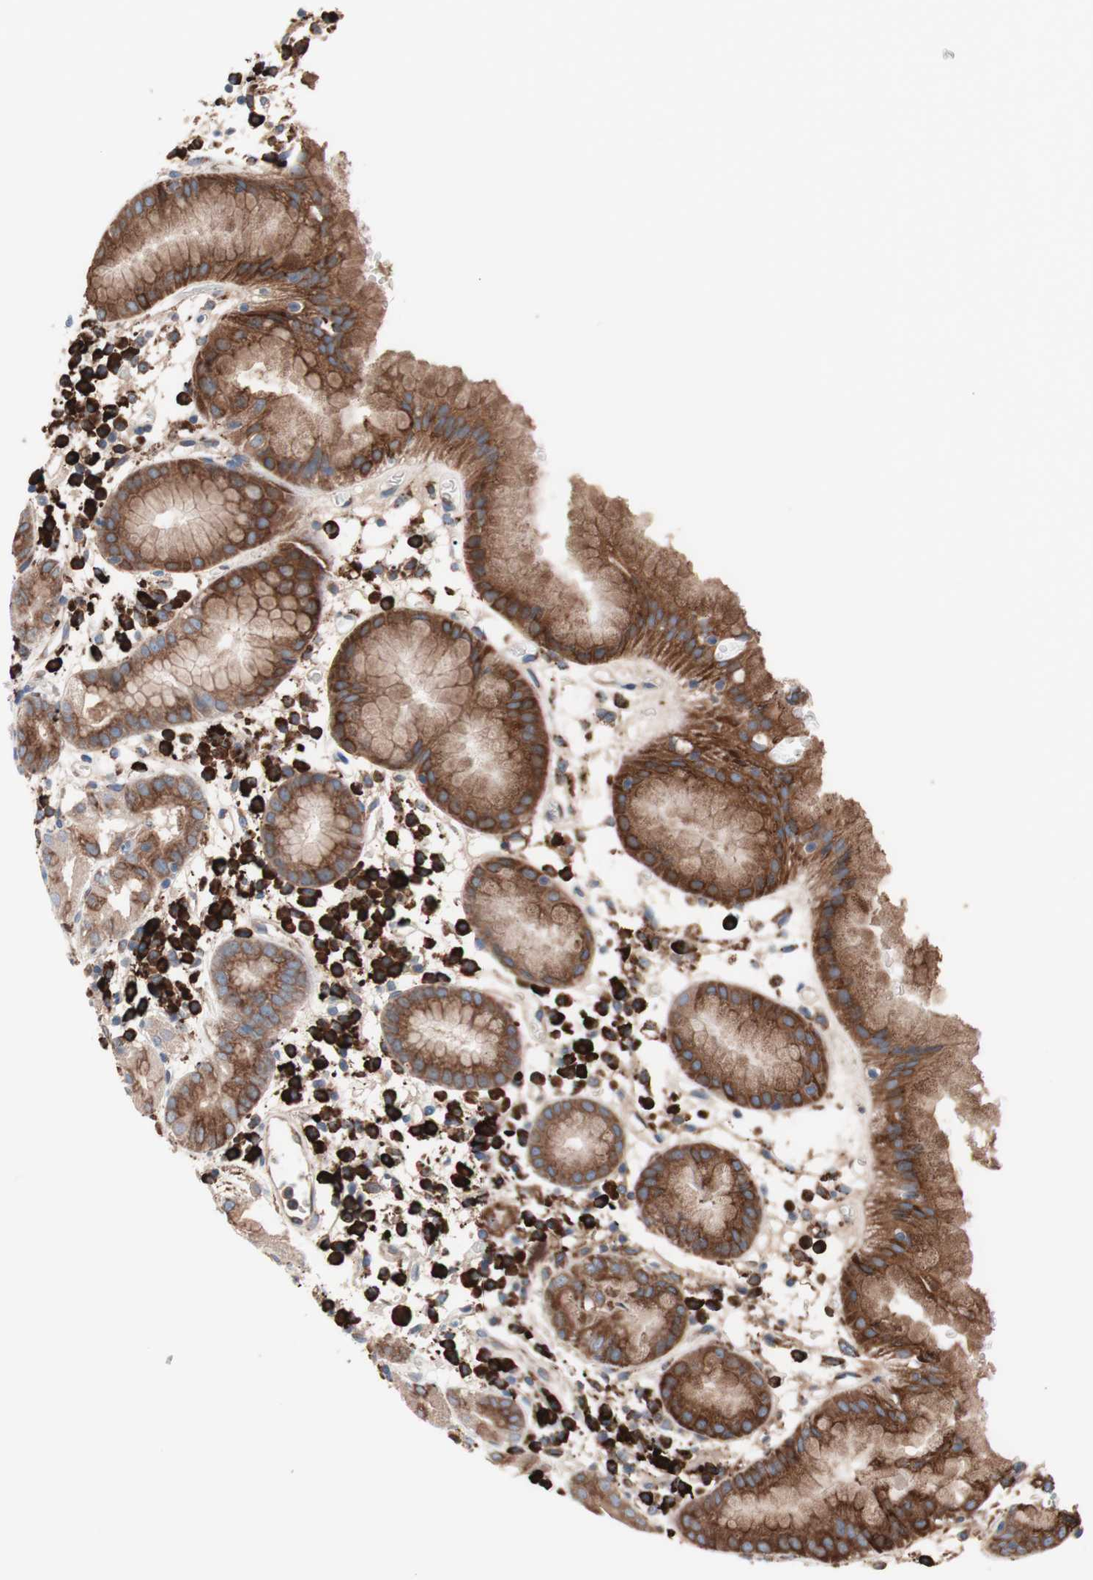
{"staining": {"intensity": "strong", "quantity": ">75%", "location": "cytoplasmic/membranous"}, "tissue": "stomach", "cell_type": "Glandular cells", "image_type": "normal", "snomed": [{"axis": "morphology", "description": "Normal tissue, NOS"}, {"axis": "topography", "description": "Stomach"}, {"axis": "topography", "description": "Stomach, lower"}], "caption": "Glandular cells demonstrate high levels of strong cytoplasmic/membranous positivity in approximately >75% of cells in benign stomach. (brown staining indicates protein expression, while blue staining denotes nuclei).", "gene": "SLC27A4", "patient": {"sex": "female", "age": 75}}